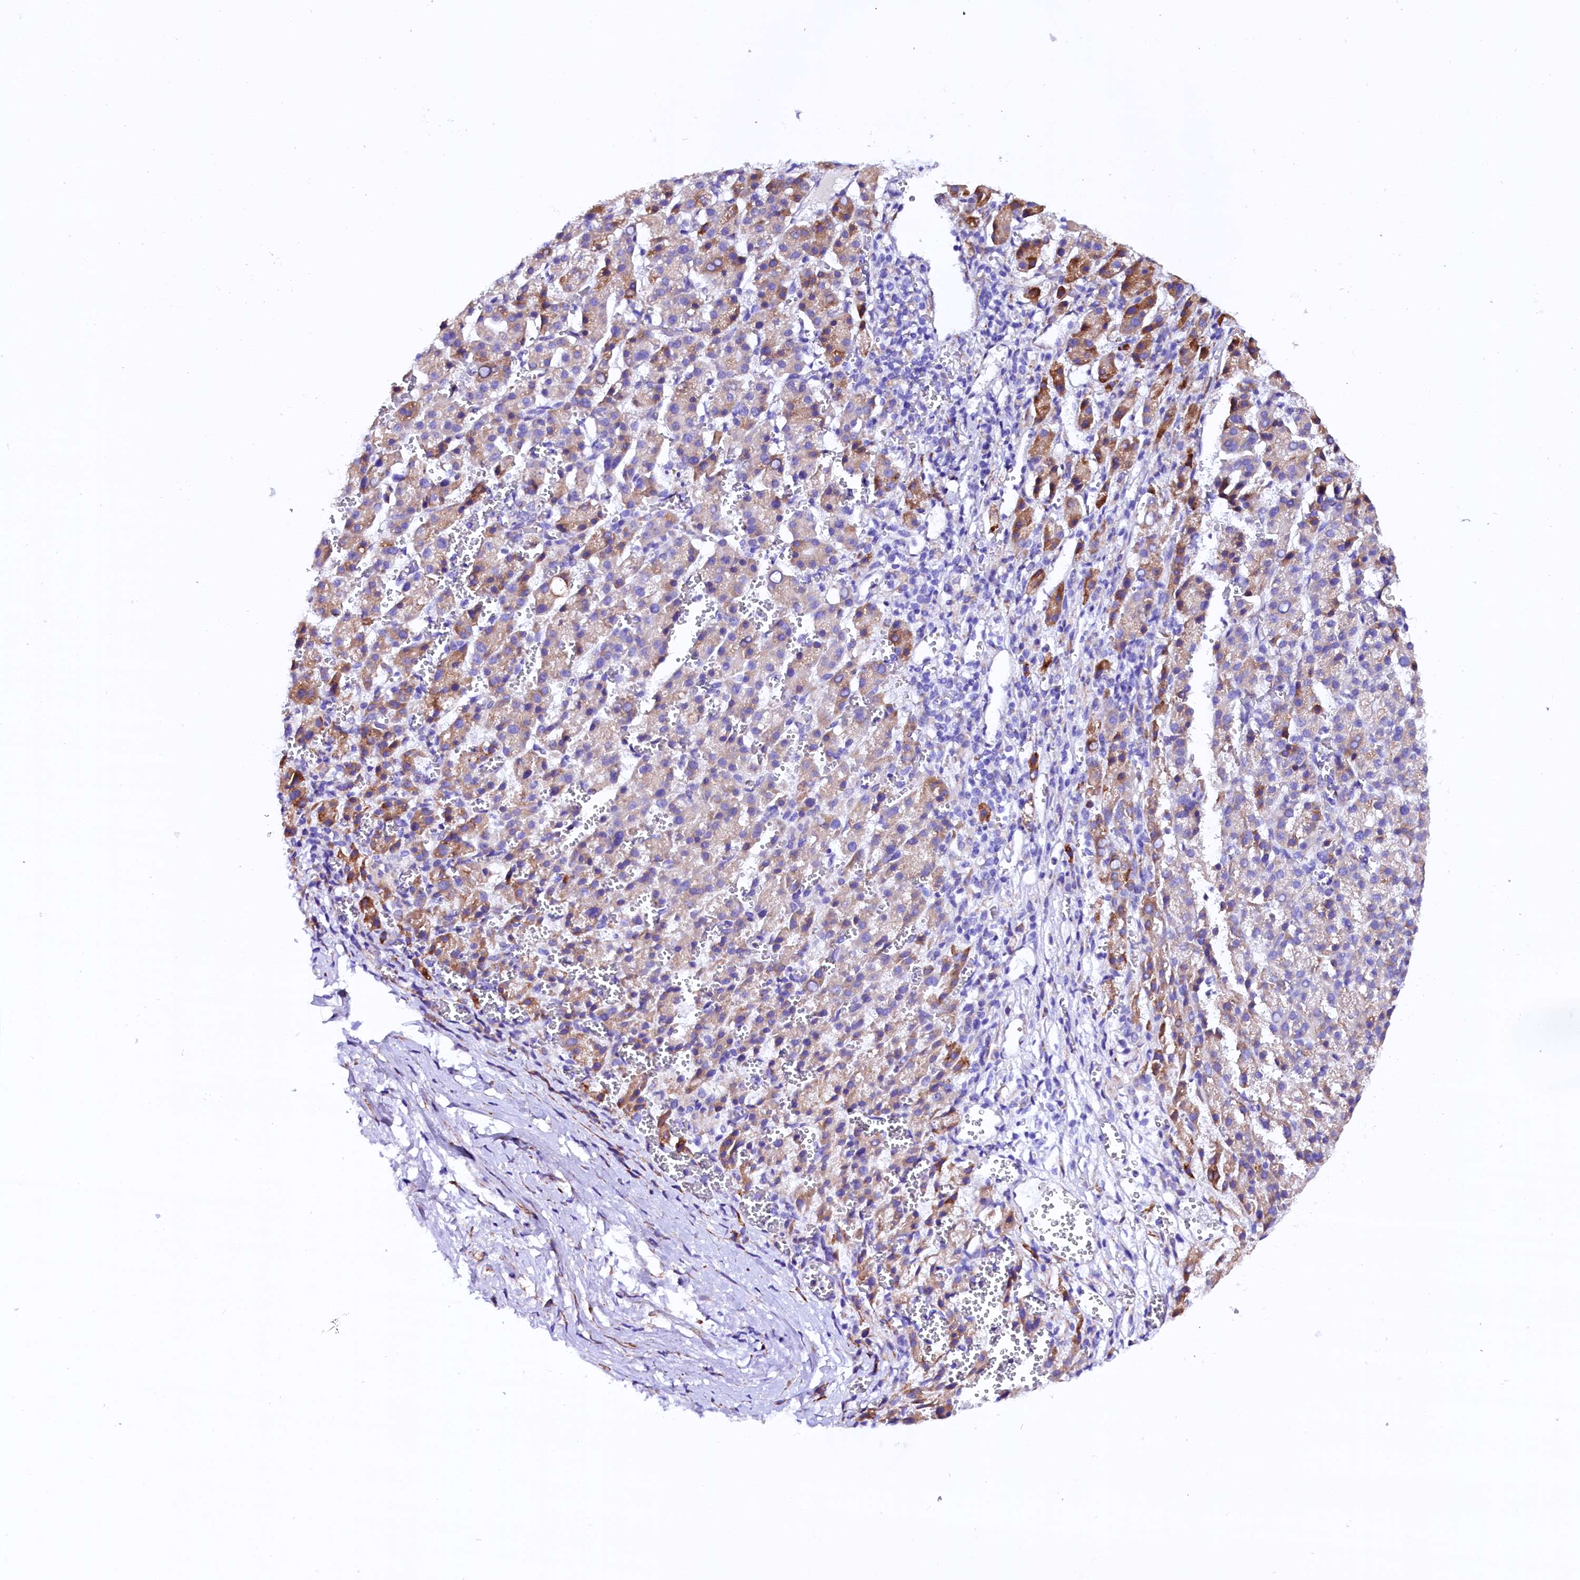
{"staining": {"intensity": "moderate", "quantity": "25%-75%", "location": "cytoplasmic/membranous"}, "tissue": "liver cancer", "cell_type": "Tumor cells", "image_type": "cancer", "snomed": [{"axis": "morphology", "description": "Carcinoma, Hepatocellular, NOS"}, {"axis": "topography", "description": "Liver"}], "caption": "Moderate cytoplasmic/membranous expression is seen in about 25%-75% of tumor cells in hepatocellular carcinoma (liver). Nuclei are stained in blue.", "gene": "CMTR2", "patient": {"sex": "female", "age": 58}}